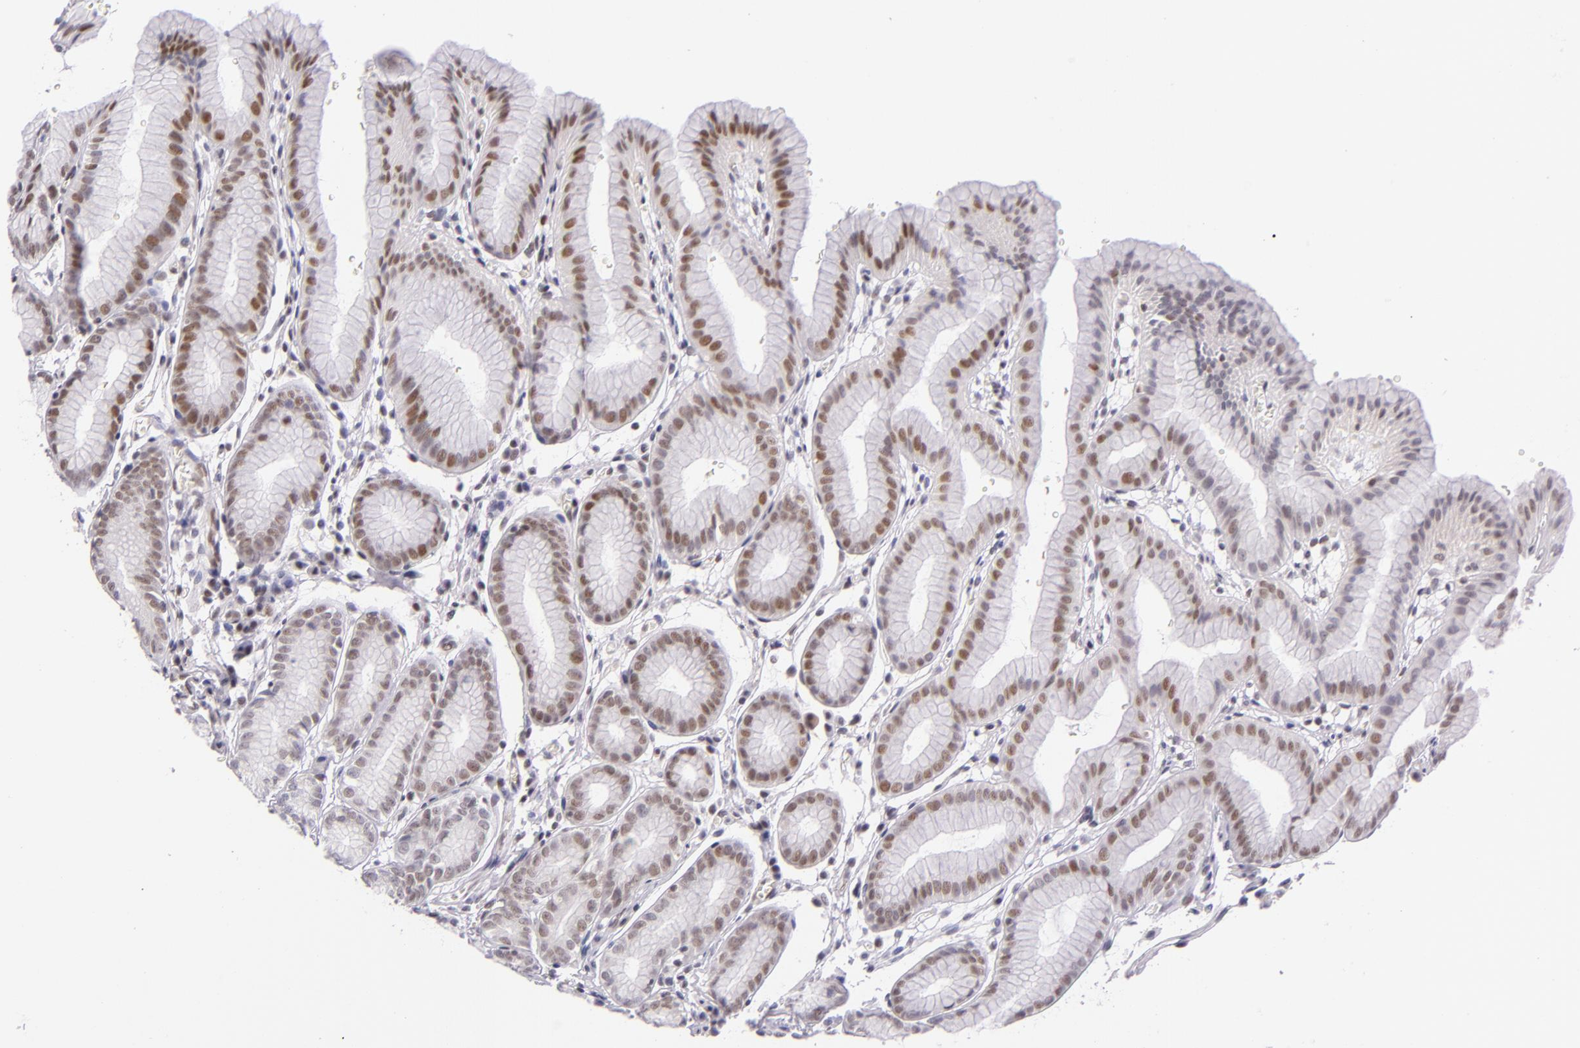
{"staining": {"intensity": "moderate", "quantity": "25%-75%", "location": "nuclear"}, "tissue": "stomach", "cell_type": "Glandular cells", "image_type": "normal", "snomed": [{"axis": "morphology", "description": "Normal tissue, NOS"}, {"axis": "topography", "description": "Stomach"}], "caption": "Immunohistochemistry staining of unremarkable stomach, which demonstrates medium levels of moderate nuclear positivity in about 25%-75% of glandular cells indicating moderate nuclear protein expression. The staining was performed using DAB (brown) for protein detection and nuclei were counterstained in hematoxylin (blue).", "gene": "BCL3", "patient": {"sex": "male", "age": 42}}